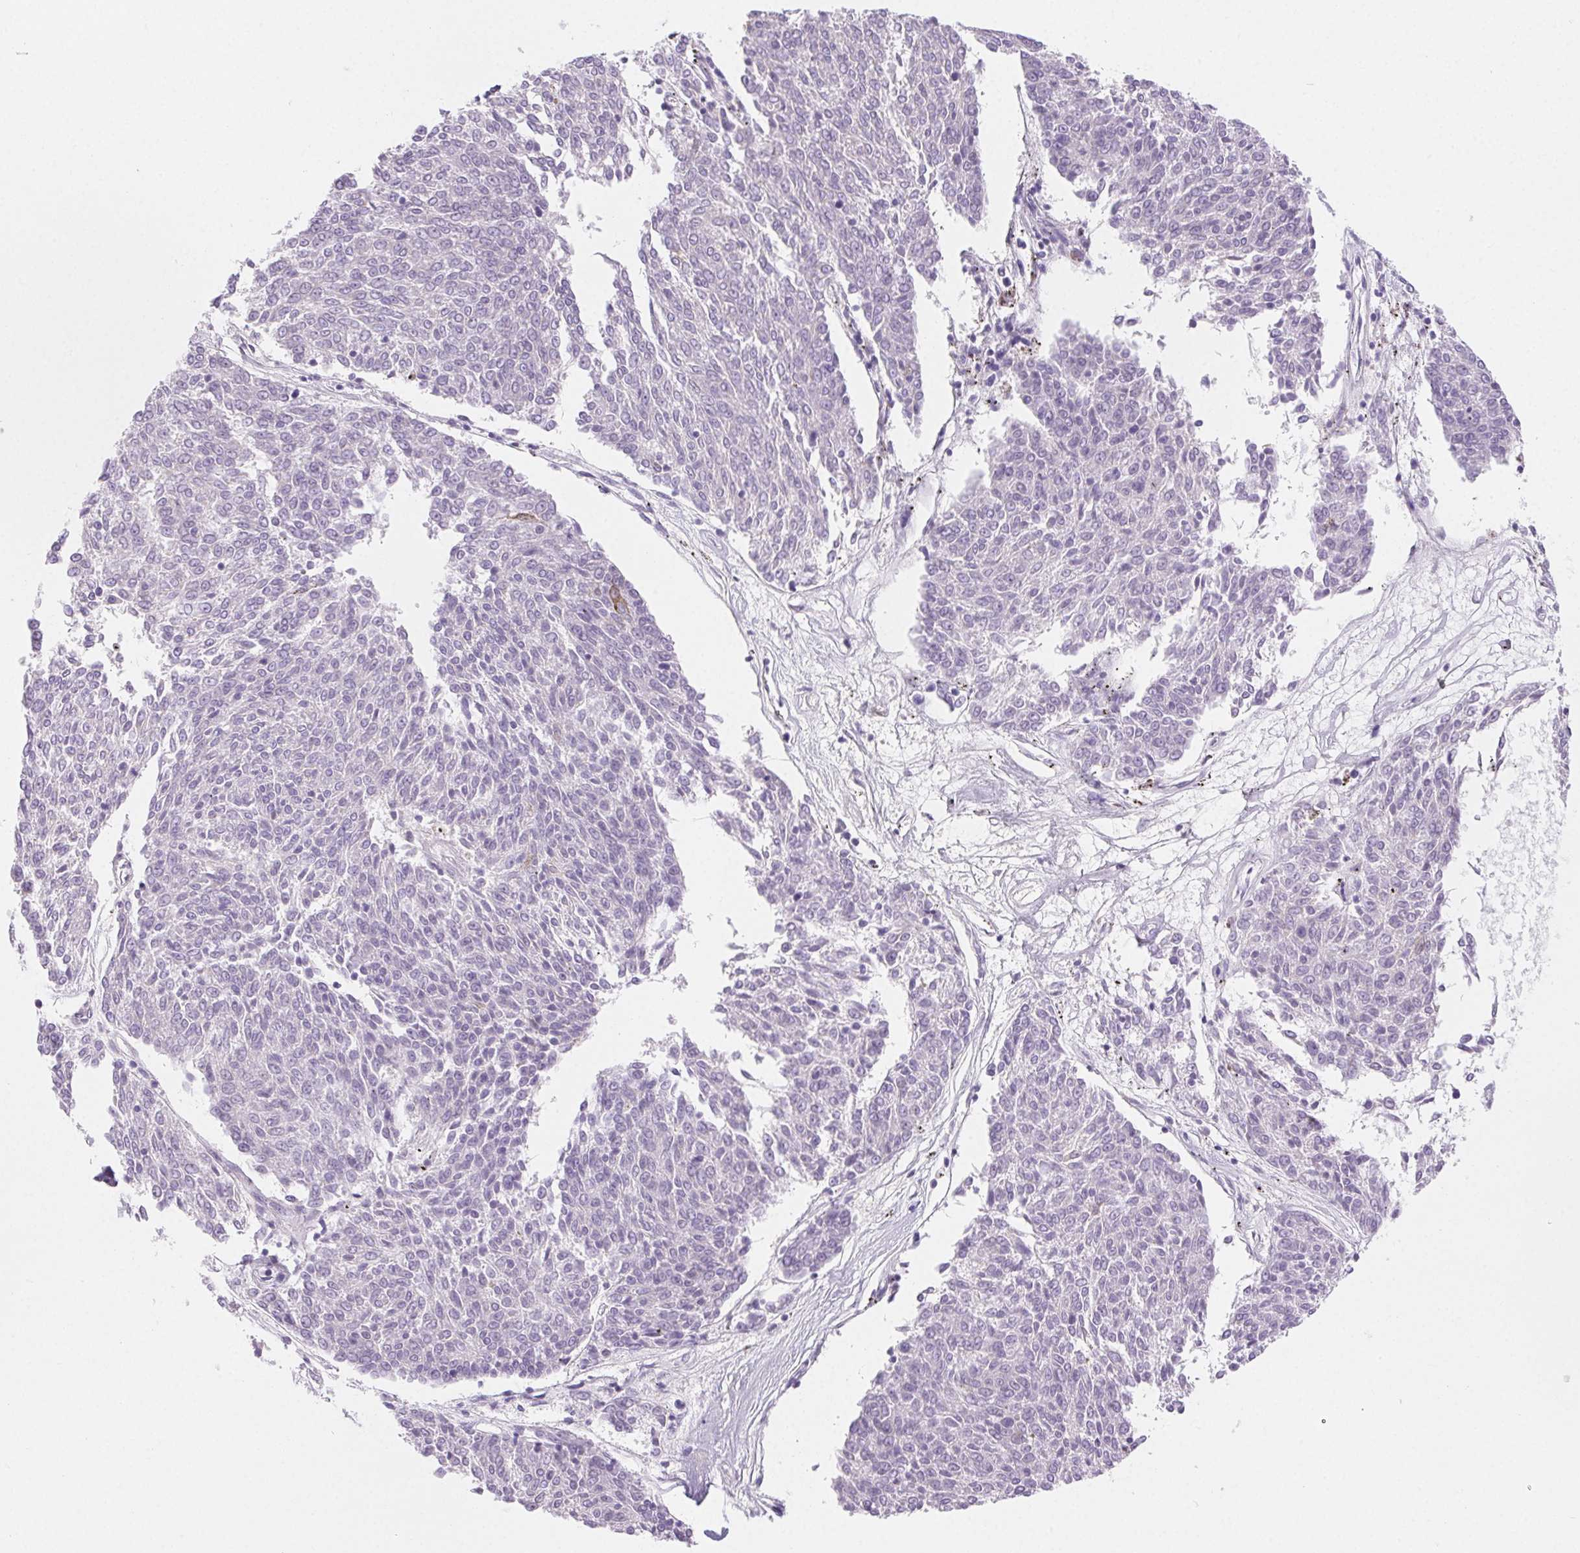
{"staining": {"intensity": "negative", "quantity": "none", "location": "none"}, "tissue": "melanoma", "cell_type": "Tumor cells", "image_type": "cancer", "snomed": [{"axis": "morphology", "description": "Malignant melanoma, NOS"}, {"axis": "topography", "description": "Skin"}], "caption": "A high-resolution image shows immunohistochemistry staining of malignant melanoma, which exhibits no significant expression in tumor cells.", "gene": "FGA", "patient": {"sex": "female", "age": 72}}